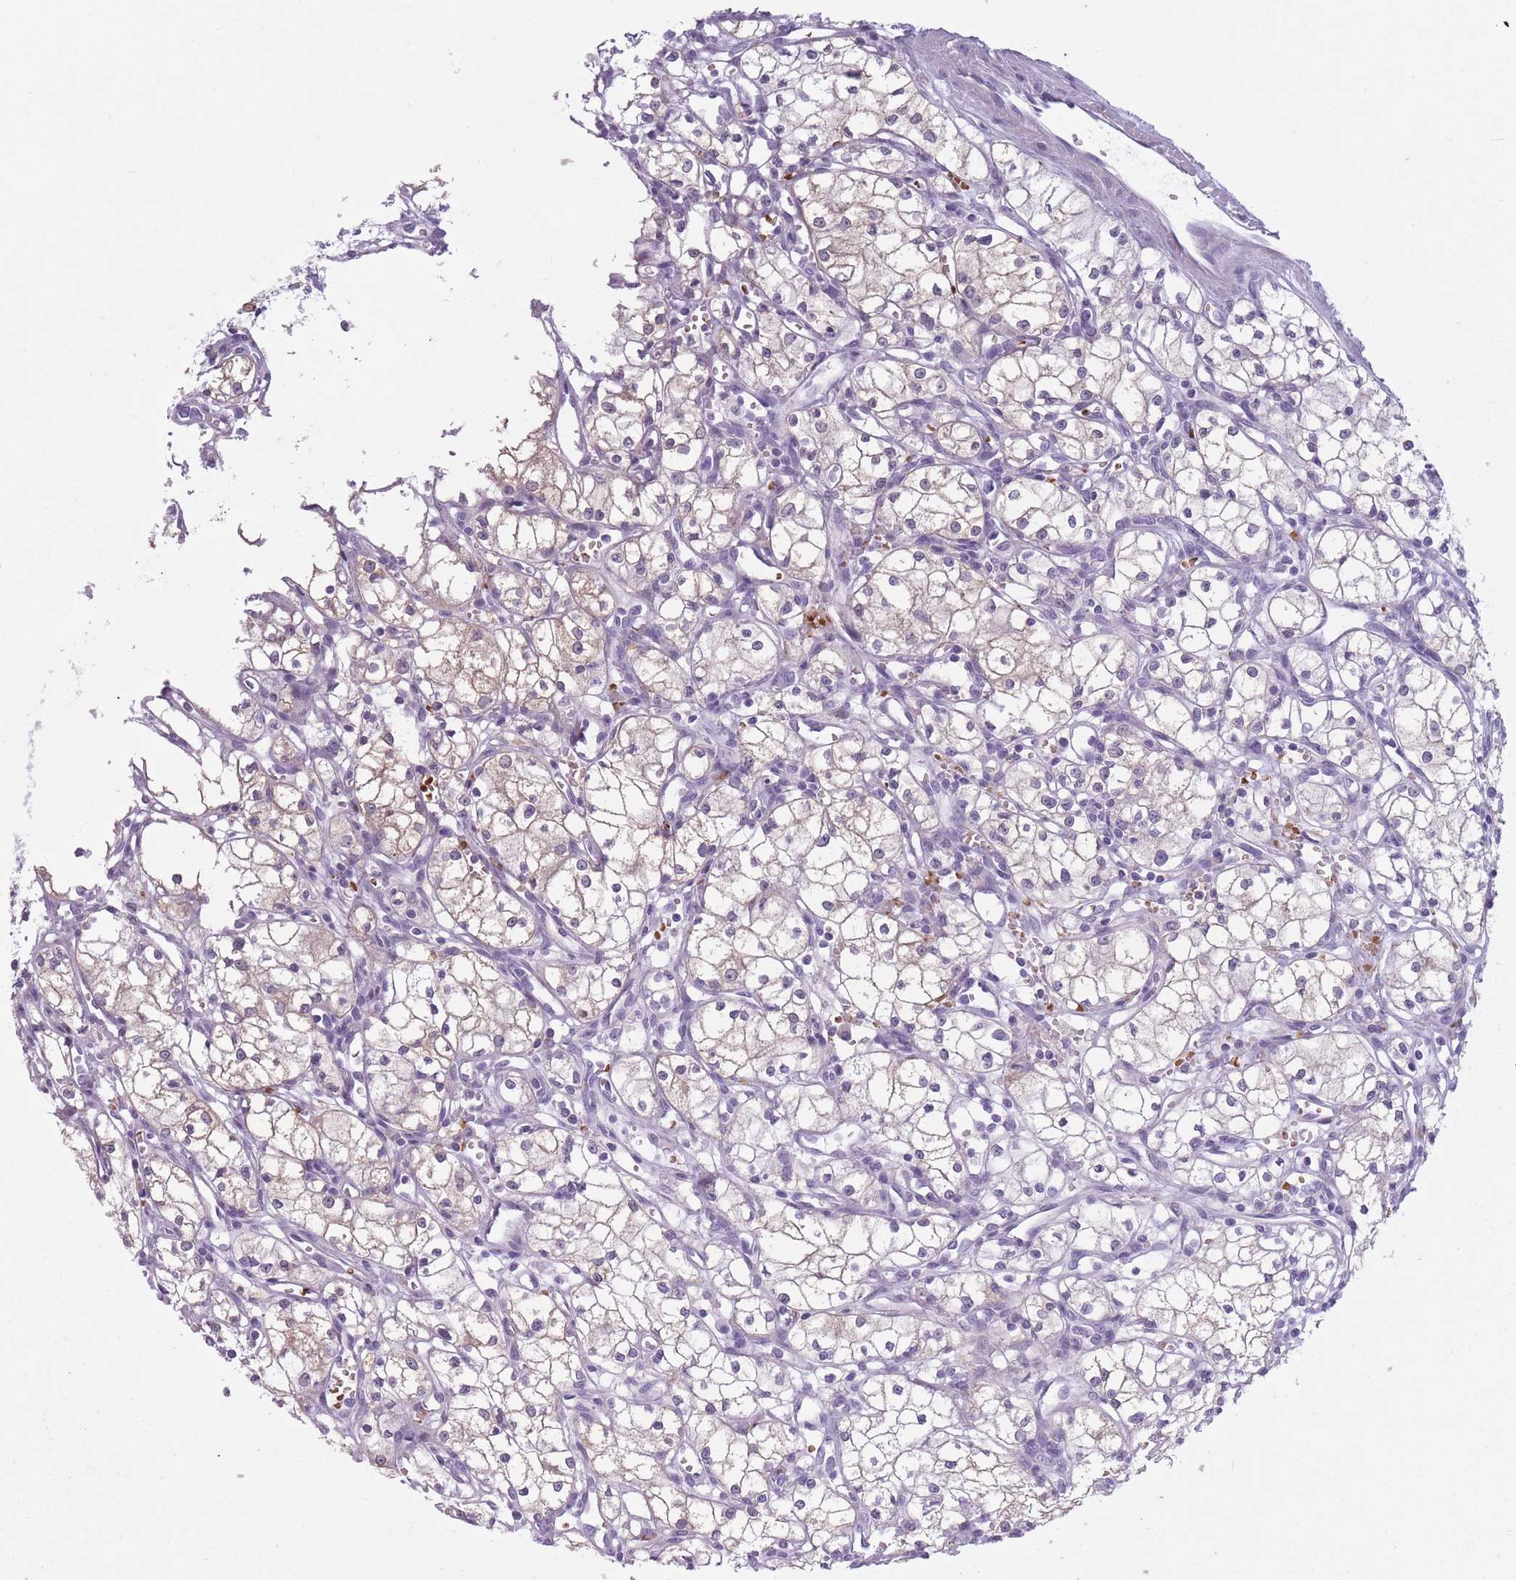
{"staining": {"intensity": "weak", "quantity": "<25%", "location": "cytoplasmic/membranous"}, "tissue": "renal cancer", "cell_type": "Tumor cells", "image_type": "cancer", "snomed": [{"axis": "morphology", "description": "Adenocarcinoma, NOS"}, {"axis": "topography", "description": "Kidney"}], "caption": "The photomicrograph exhibits no staining of tumor cells in renal cancer.", "gene": "OR7C1", "patient": {"sex": "male", "age": 59}}